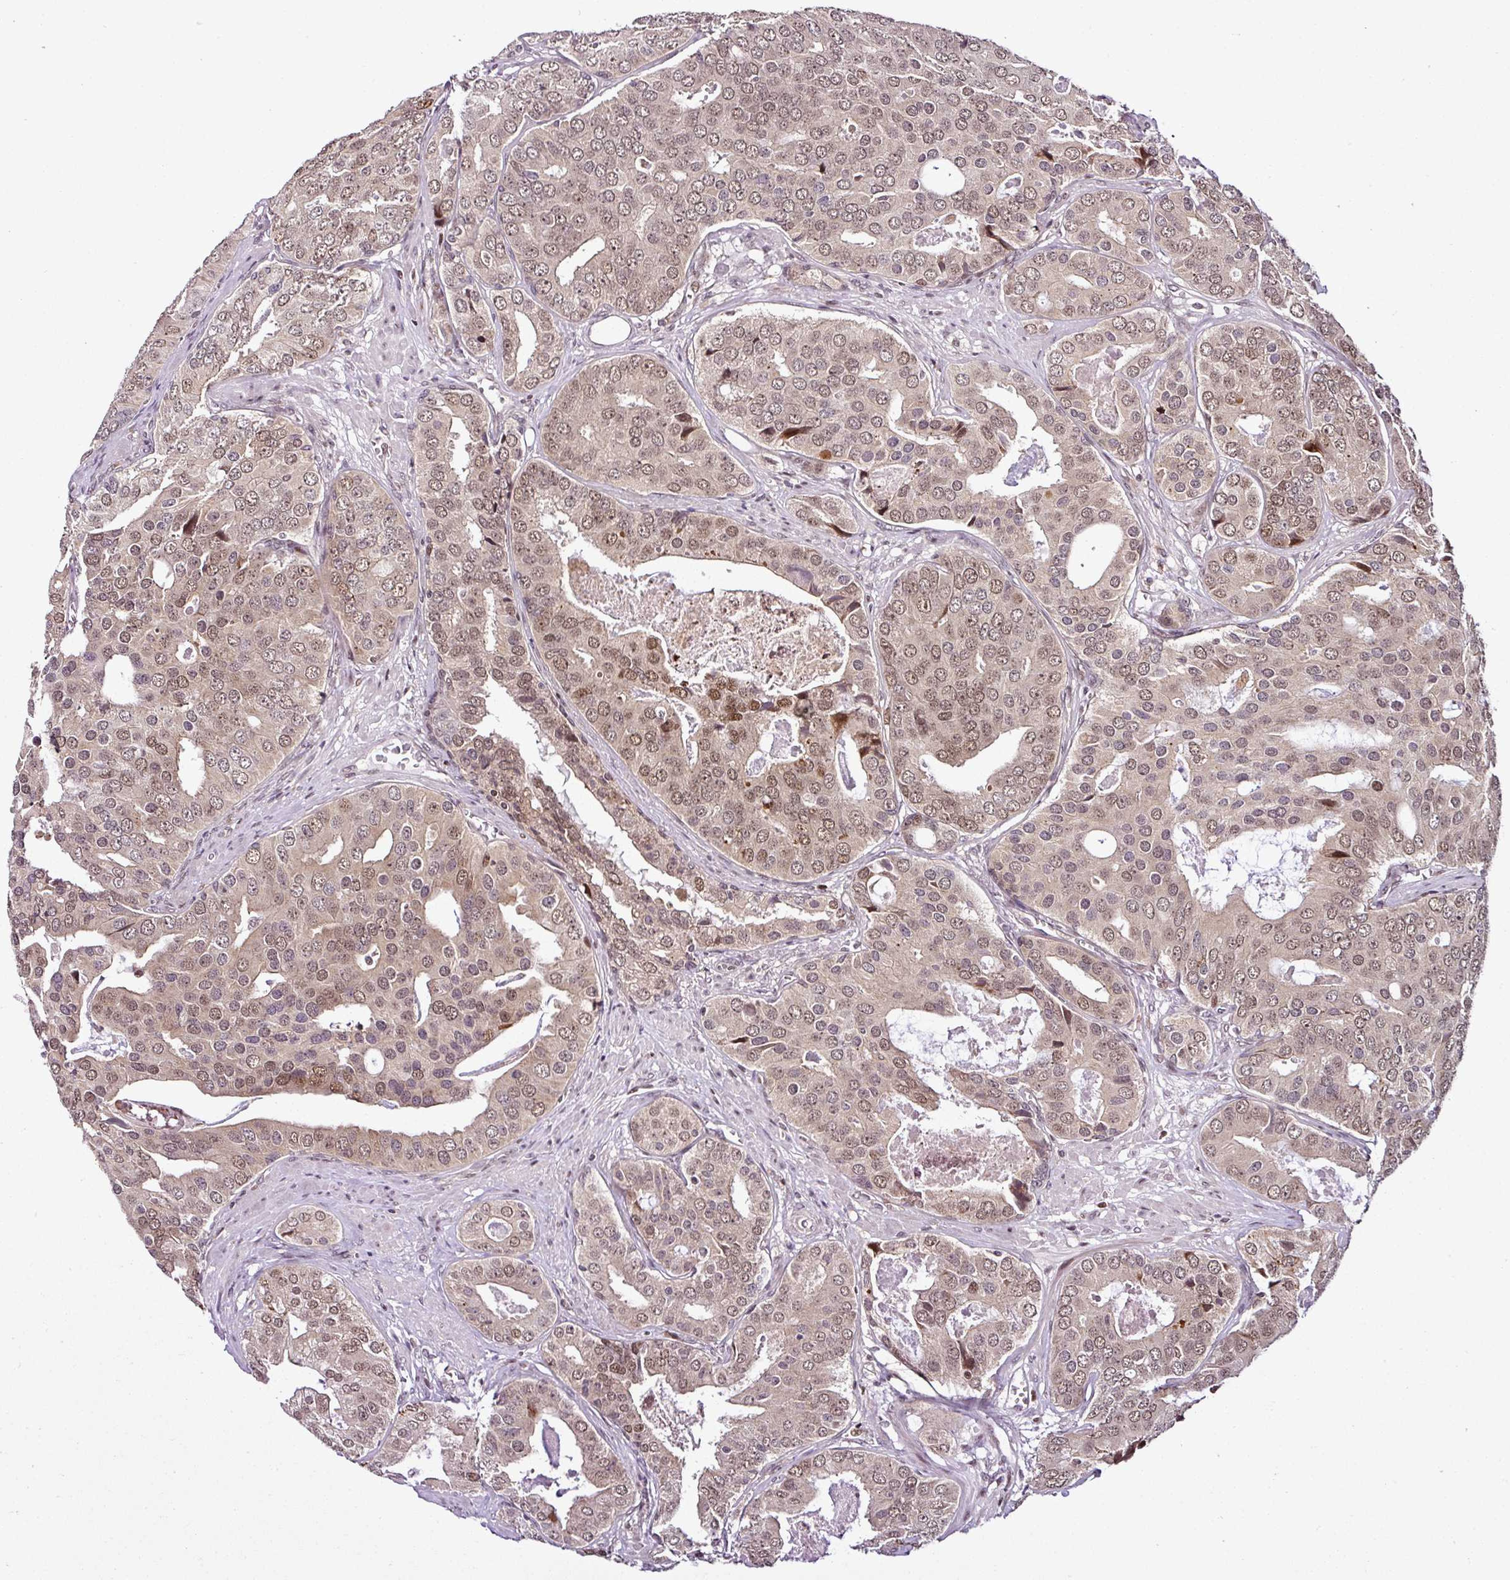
{"staining": {"intensity": "weak", "quantity": ">75%", "location": "nuclear"}, "tissue": "prostate cancer", "cell_type": "Tumor cells", "image_type": "cancer", "snomed": [{"axis": "morphology", "description": "Adenocarcinoma, High grade"}, {"axis": "topography", "description": "Prostate"}], "caption": "DAB (3,3'-diaminobenzidine) immunohistochemical staining of high-grade adenocarcinoma (prostate) displays weak nuclear protein positivity in about >75% of tumor cells.", "gene": "COPRS", "patient": {"sex": "male", "age": 71}}